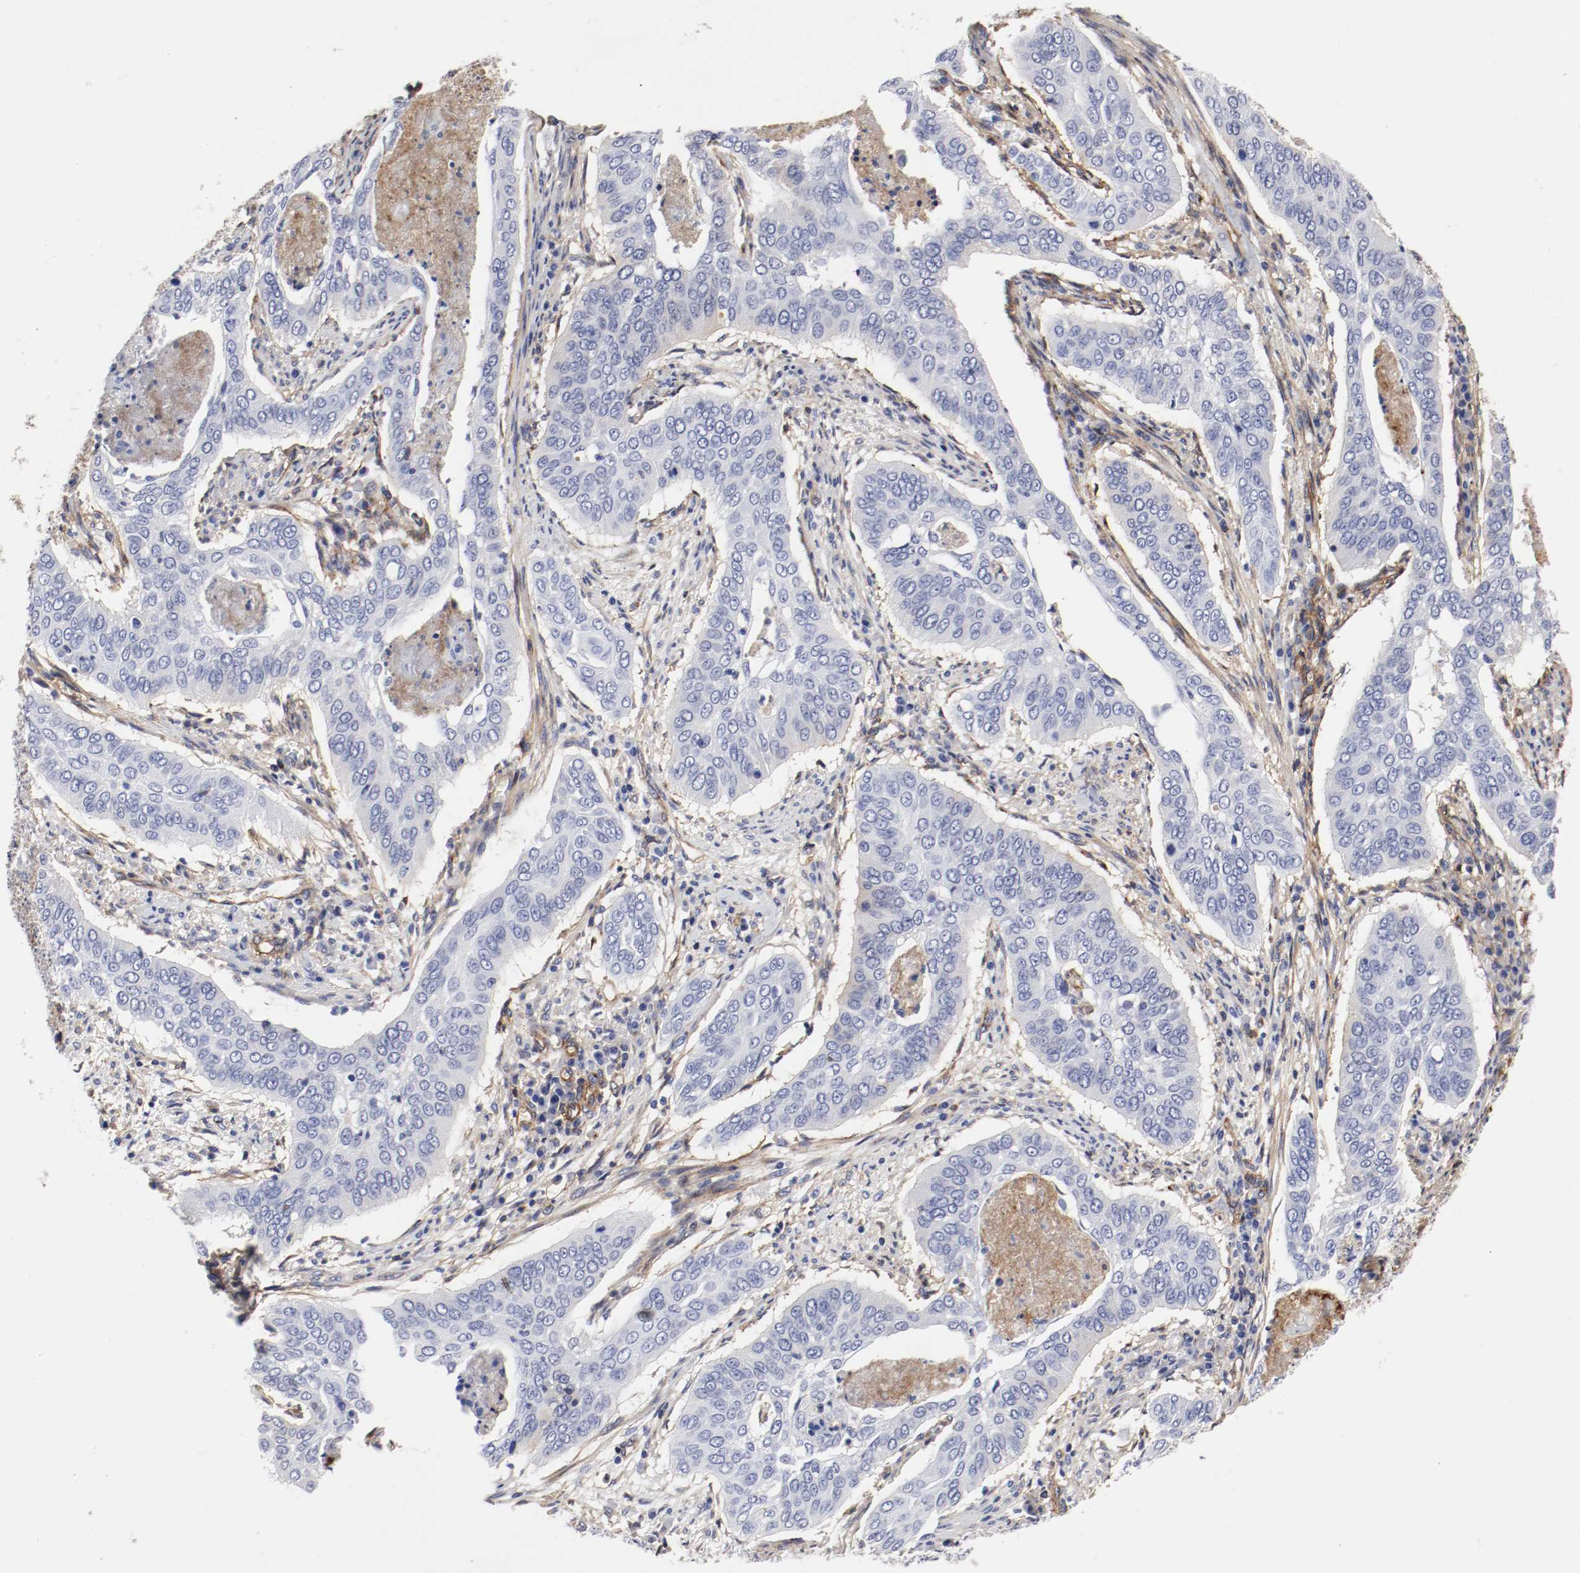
{"staining": {"intensity": "negative", "quantity": "none", "location": "none"}, "tissue": "cervical cancer", "cell_type": "Tumor cells", "image_type": "cancer", "snomed": [{"axis": "morphology", "description": "Squamous cell carcinoma, NOS"}, {"axis": "topography", "description": "Cervix"}], "caption": "High power microscopy image of an IHC micrograph of cervical cancer, revealing no significant staining in tumor cells. Nuclei are stained in blue.", "gene": "IFITM1", "patient": {"sex": "female", "age": 39}}